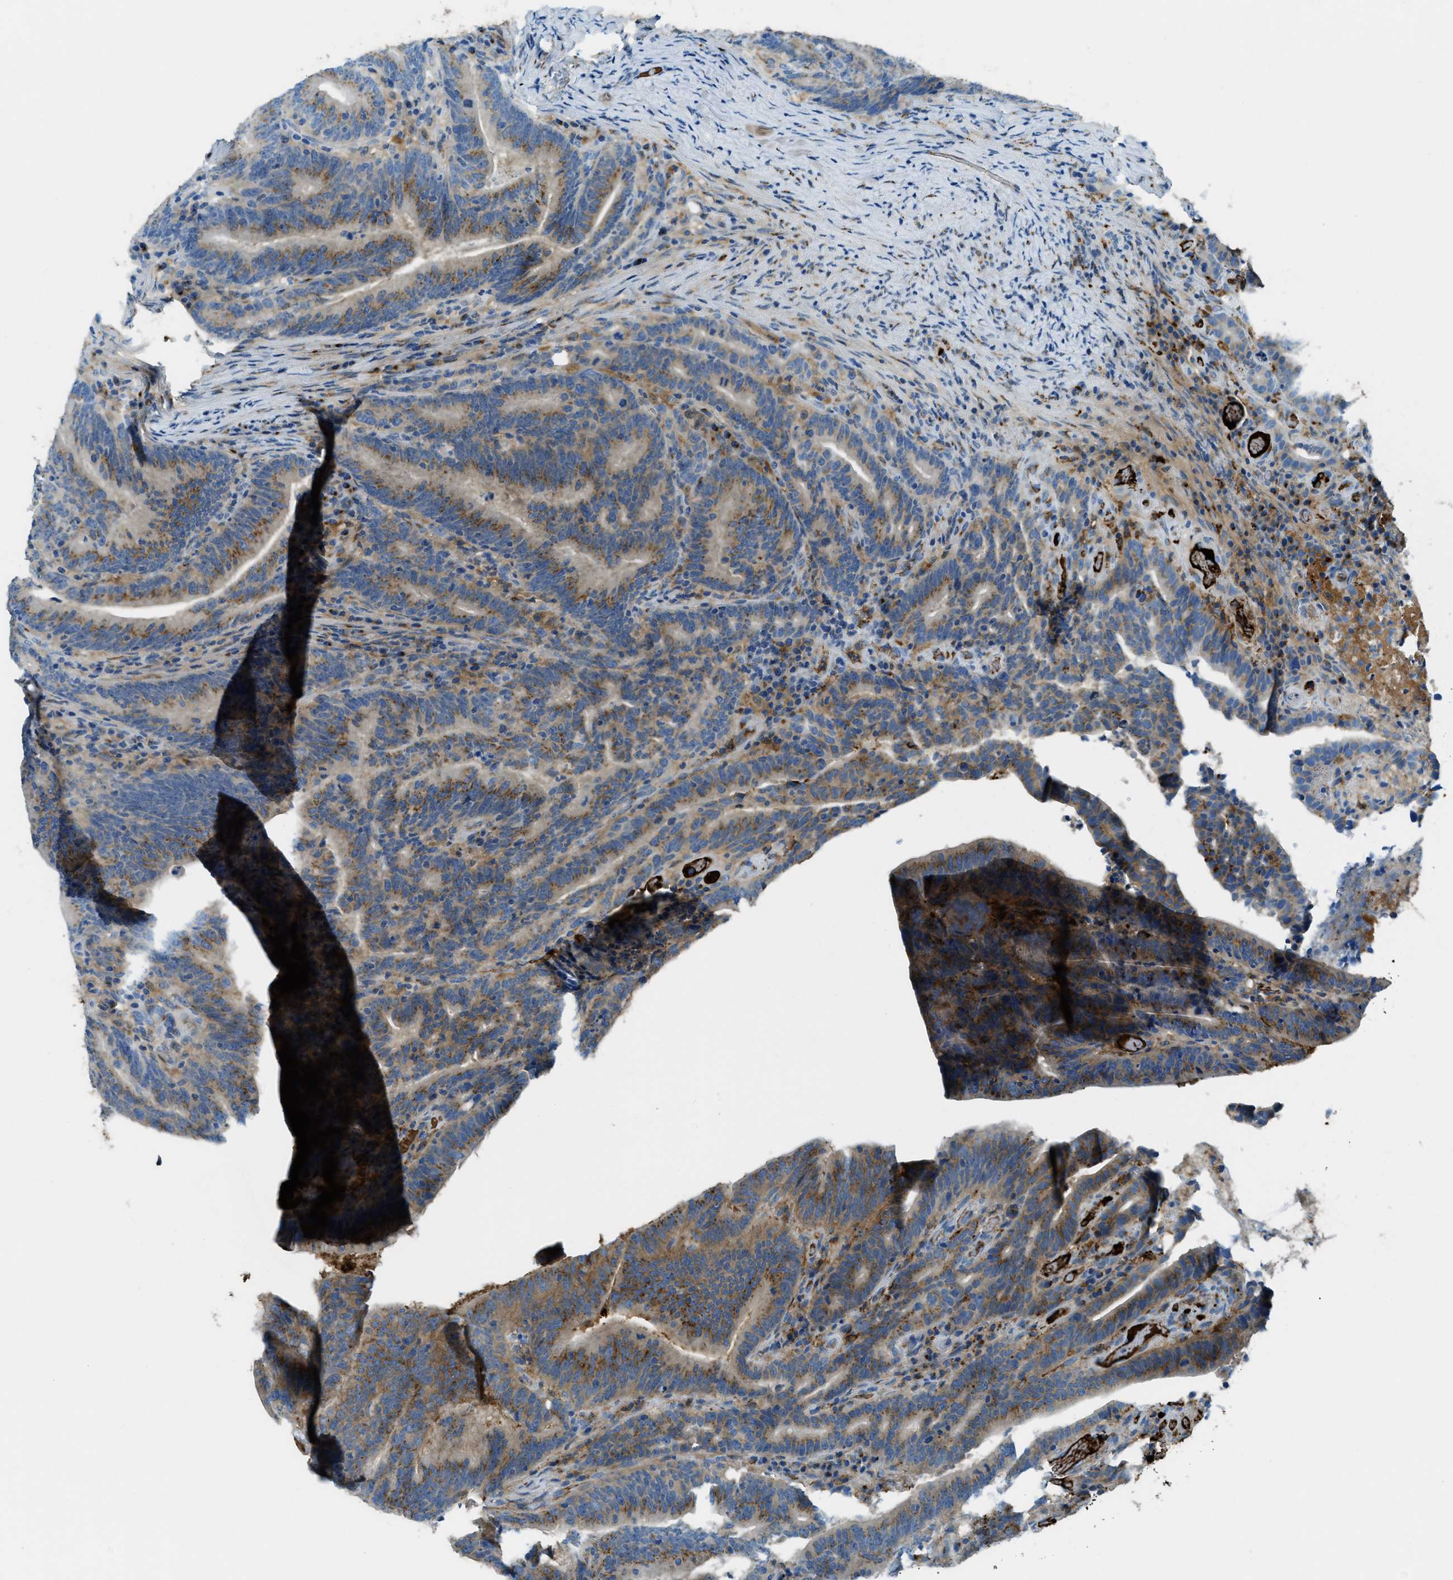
{"staining": {"intensity": "moderate", "quantity": "25%-75%", "location": "cytoplasmic/membranous"}, "tissue": "colorectal cancer", "cell_type": "Tumor cells", "image_type": "cancer", "snomed": [{"axis": "morphology", "description": "Adenocarcinoma, NOS"}, {"axis": "topography", "description": "Colon"}], "caption": "Human colorectal cancer stained with a brown dye demonstrates moderate cytoplasmic/membranous positive expression in about 25%-75% of tumor cells.", "gene": "TRIM59", "patient": {"sex": "female", "age": 66}}